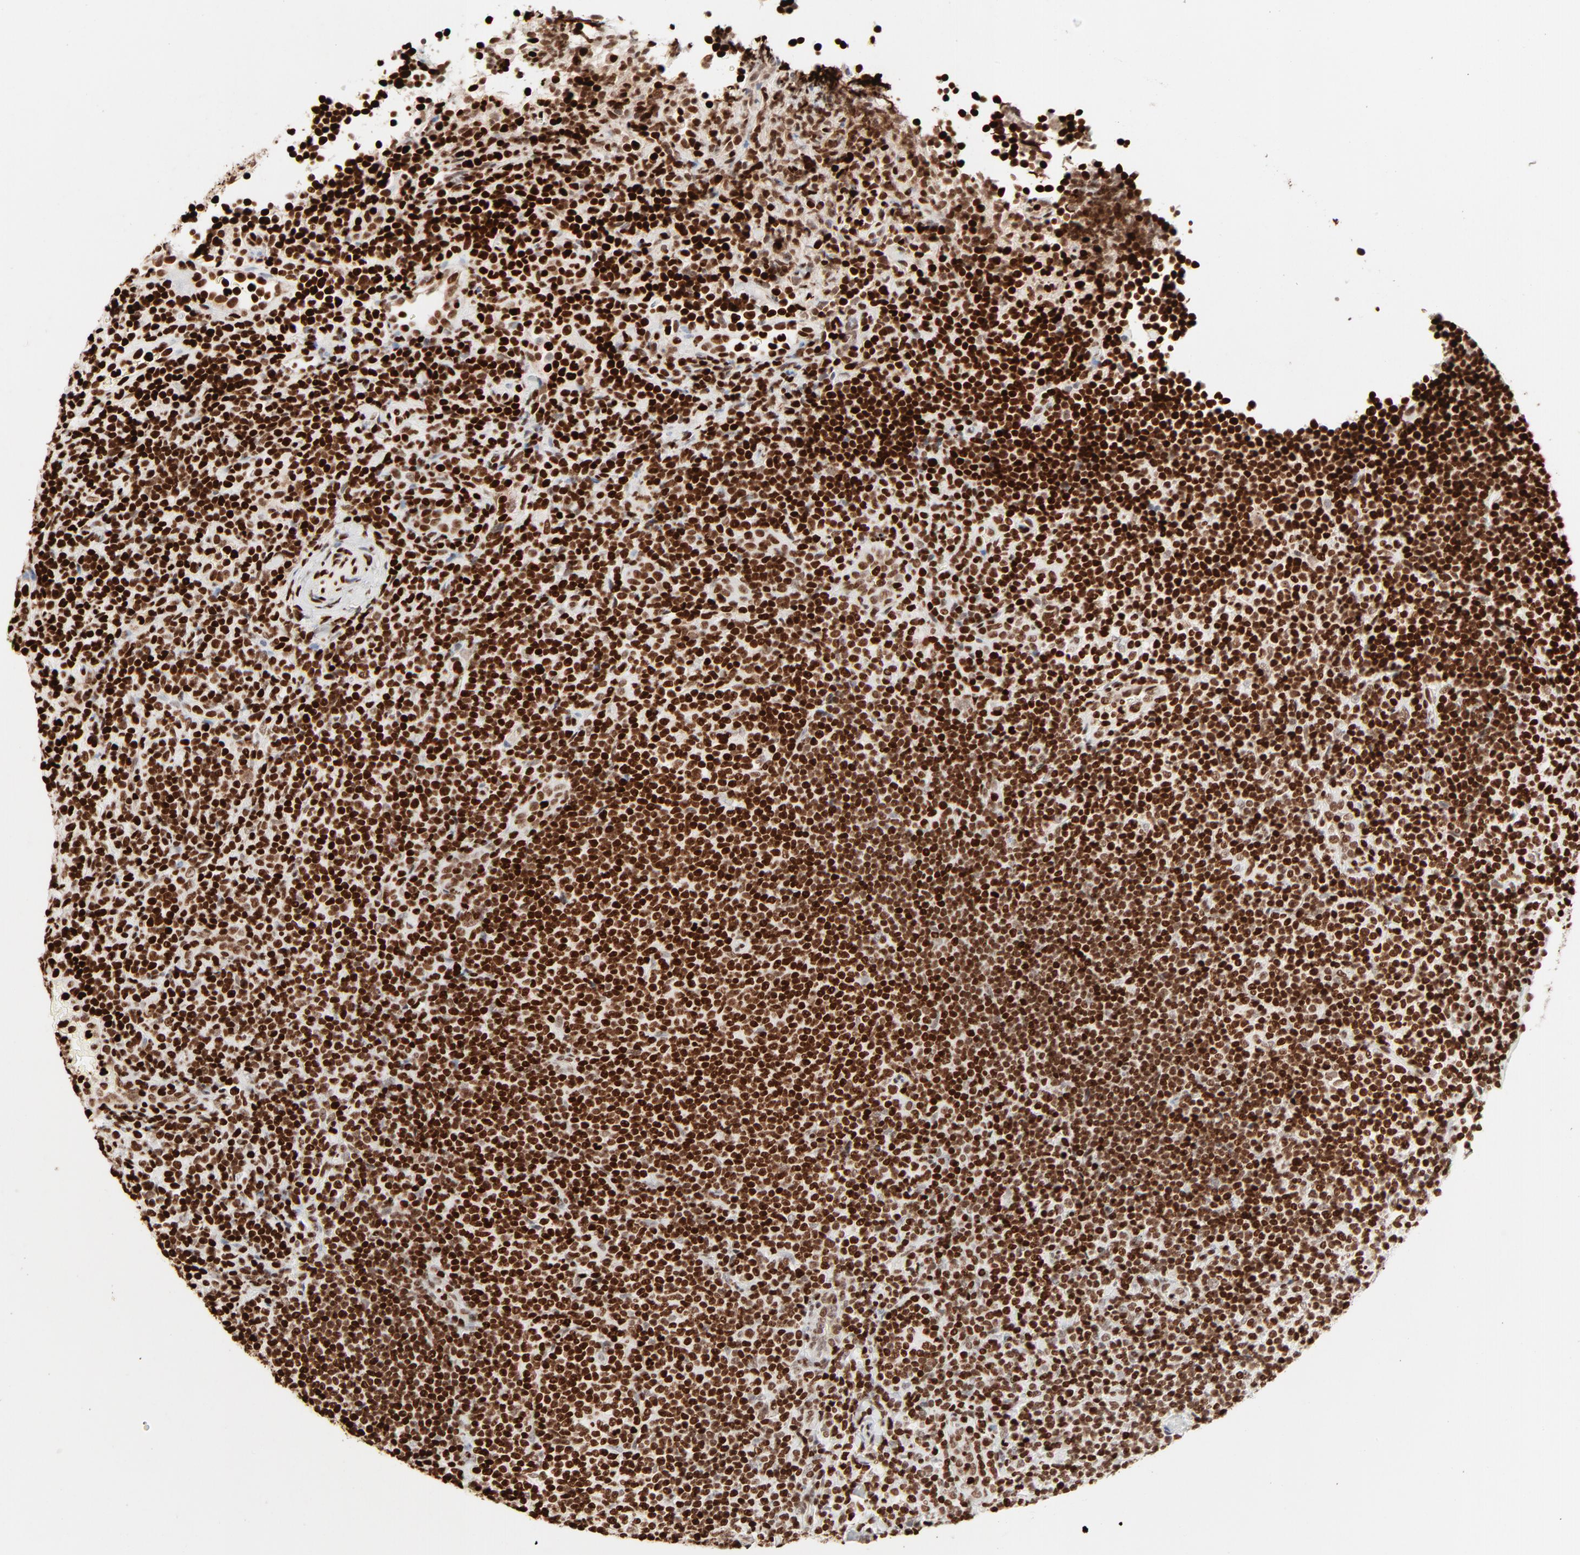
{"staining": {"intensity": "strong", "quantity": ">75%", "location": "nuclear"}, "tissue": "lymphoma", "cell_type": "Tumor cells", "image_type": "cancer", "snomed": [{"axis": "morphology", "description": "Malignant lymphoma, non-Hodgkin's type, Low grade"}, {"axis": "topography", "description": "Lymph node"}], "caption": "Protein expression analysis of human lymphoma reveals strong nuclear positivity in about >75% of tumor cells. The protein is stained brown, and the nuclei are stained in blue (DAB IHC with brightfield microscopy, high magnification).", "gene": "HMGB2", "patient": {"sex": "female", "age": 76}}